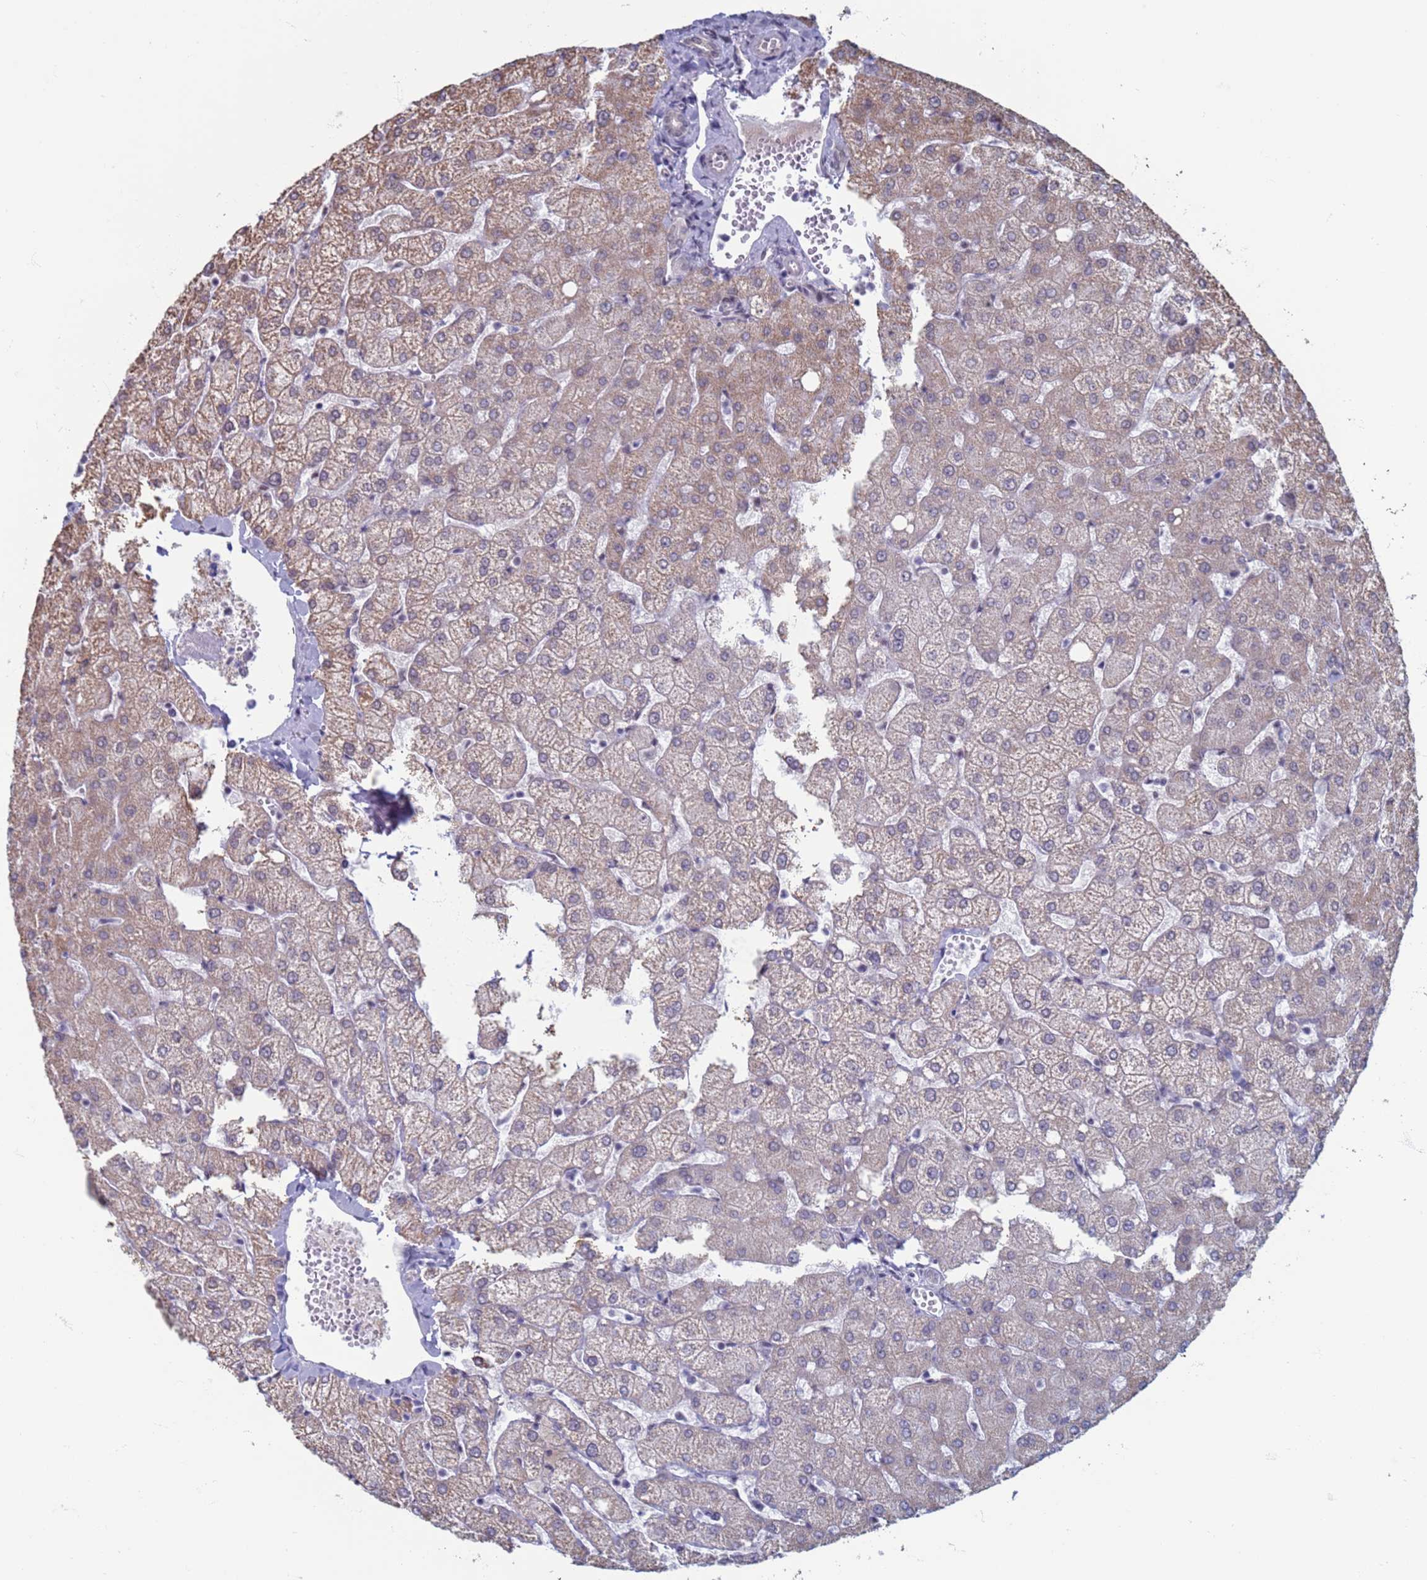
{"staining": {"intensity": "negative", "quantity": "none", "location": "none"}, "tissue": "liver", "cell_type": "Cholangiocytes", "image_type": "normal", "snomed": [{"axis": "morphology", "description": "Normal tissue, NOS"}, {"axis": "topography", "description": "Liver"}], "caption": "High power microscopy histopathology image of an immunohistochemistry micrograph of normal liver, revealing no significant positivity in cholangiocytes.", "gene": "SAE1", "patient": {"sex": "female", "age": 54}}